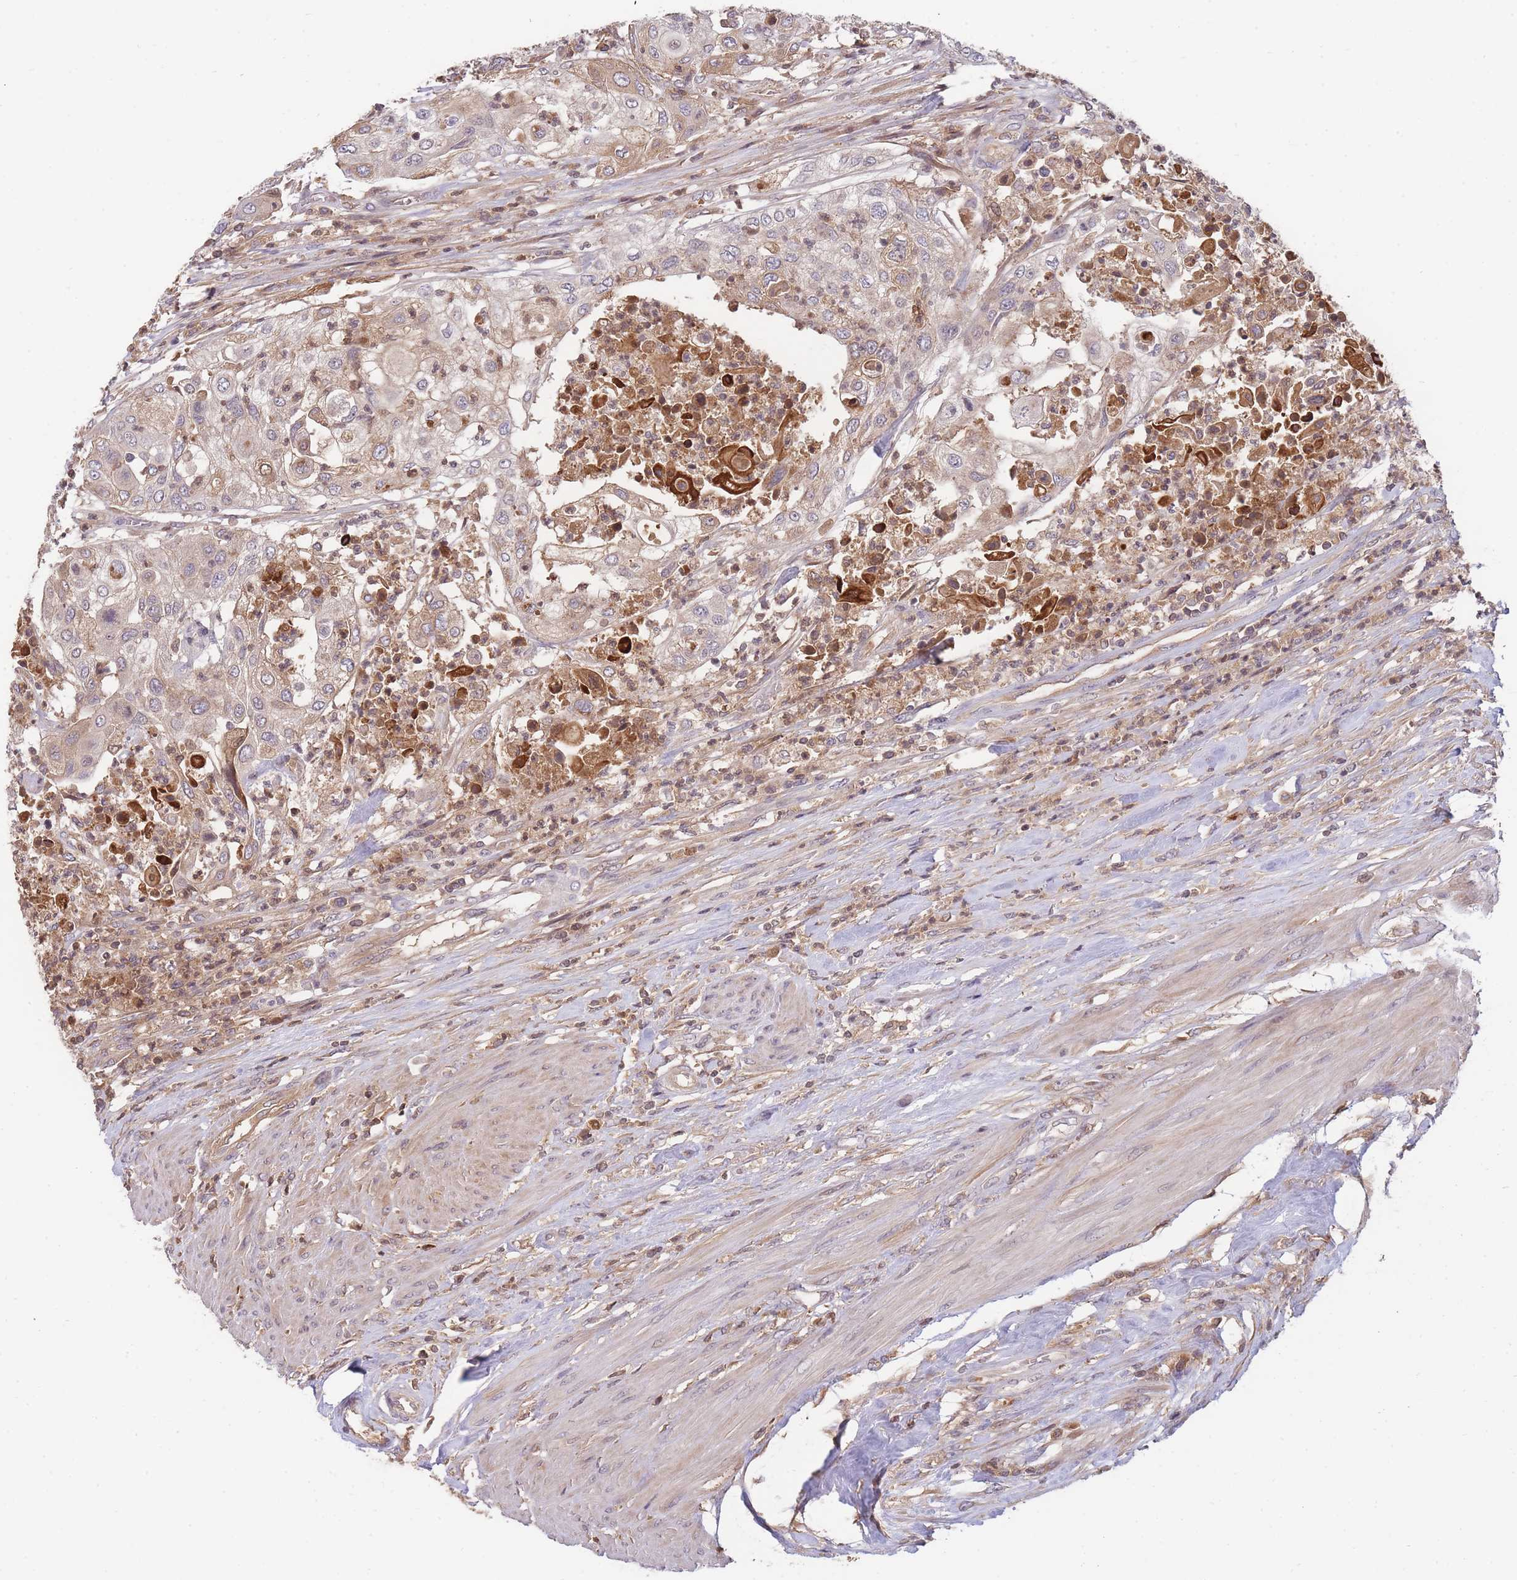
{"staining": {"intensity": "weak", "quantity": "<25%", "location": "cytoplasmic/membranous"}, "tissue": "urothelial cancer", "cell_type": "Tumor cells", "image_type": "cancer", "snomed": [{"axis": "morphology", "description": "Urothelial carcinoma, High grade"}, {"axis": "topography", "description": "Urinary bladder"}], "caption": "Immunohistochemistry (IHC) histopathology image of human high-grade urothelial carcinoma stained for a protein (brown), which exhibits no positivity in tumor cells.", "gene": "RALGDS", "patient": {"sex": "female", "age": 79}}